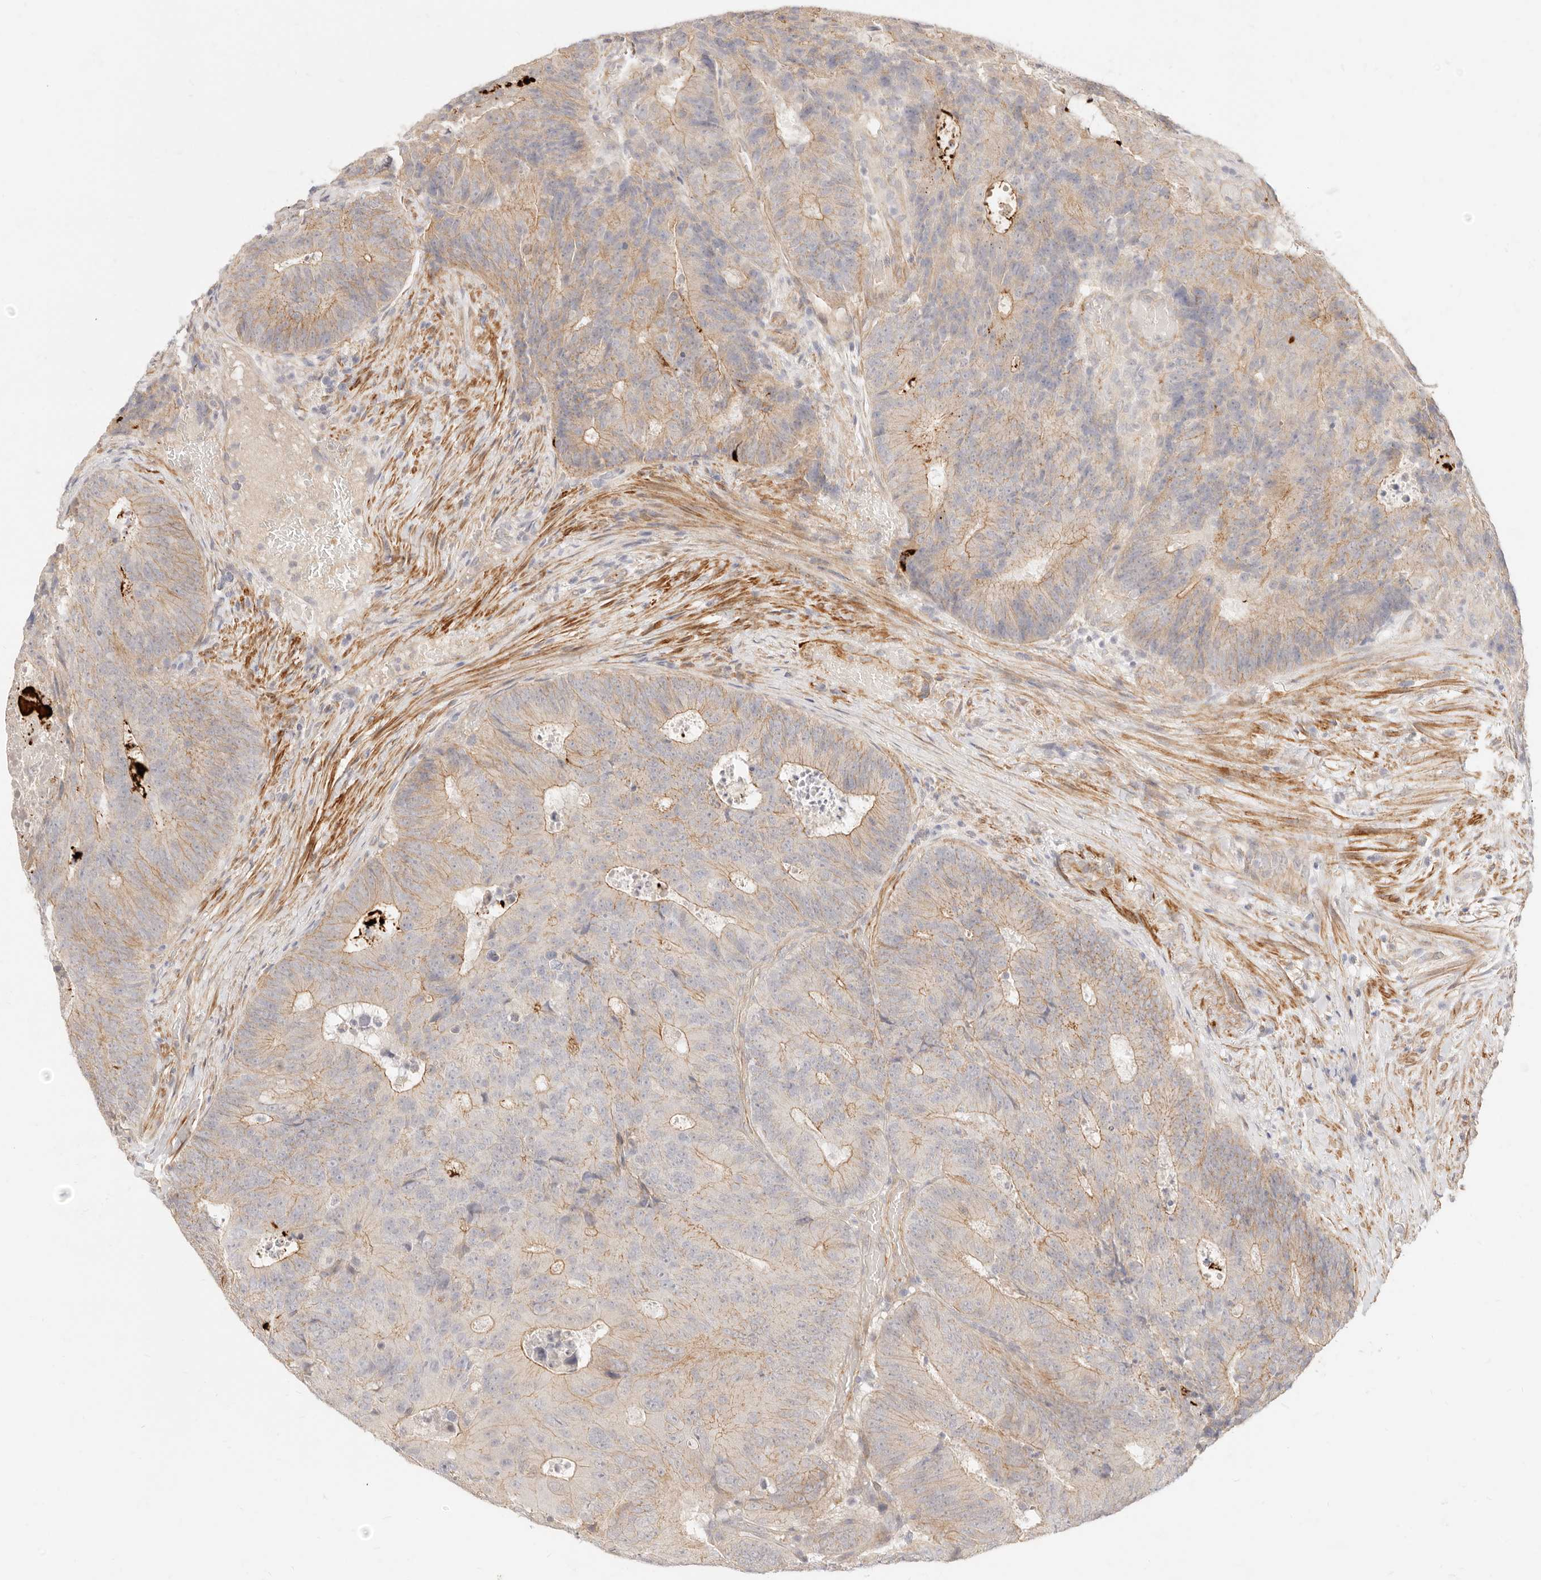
{"staining": {"intensity": "weak", "quantity": ">75%", "location": "cytoplasmic/membranous"}, "tissue": "colorectal cancer", "cell_type": "Tumor cells", "image_type": "cancer", "snomed": [{"axis": "morphology", "description": "Adenocarcinoma, NOS"}, {"axis": "topography", "description": "Colon"}], "caption": "Immunohistochemistry (IHC) photomicrograph of neoplastic tissue: colorectal cancer stained using immunohistochemistry (IHC) shows low levels of weak protein expression localized specifically in the cytoplasmic/membranous of tumor cells, appearing as a cytoplasmic/membranous brown color.", "gene": "UBXN10", "patient": {"sex": "male", "age": 87}}